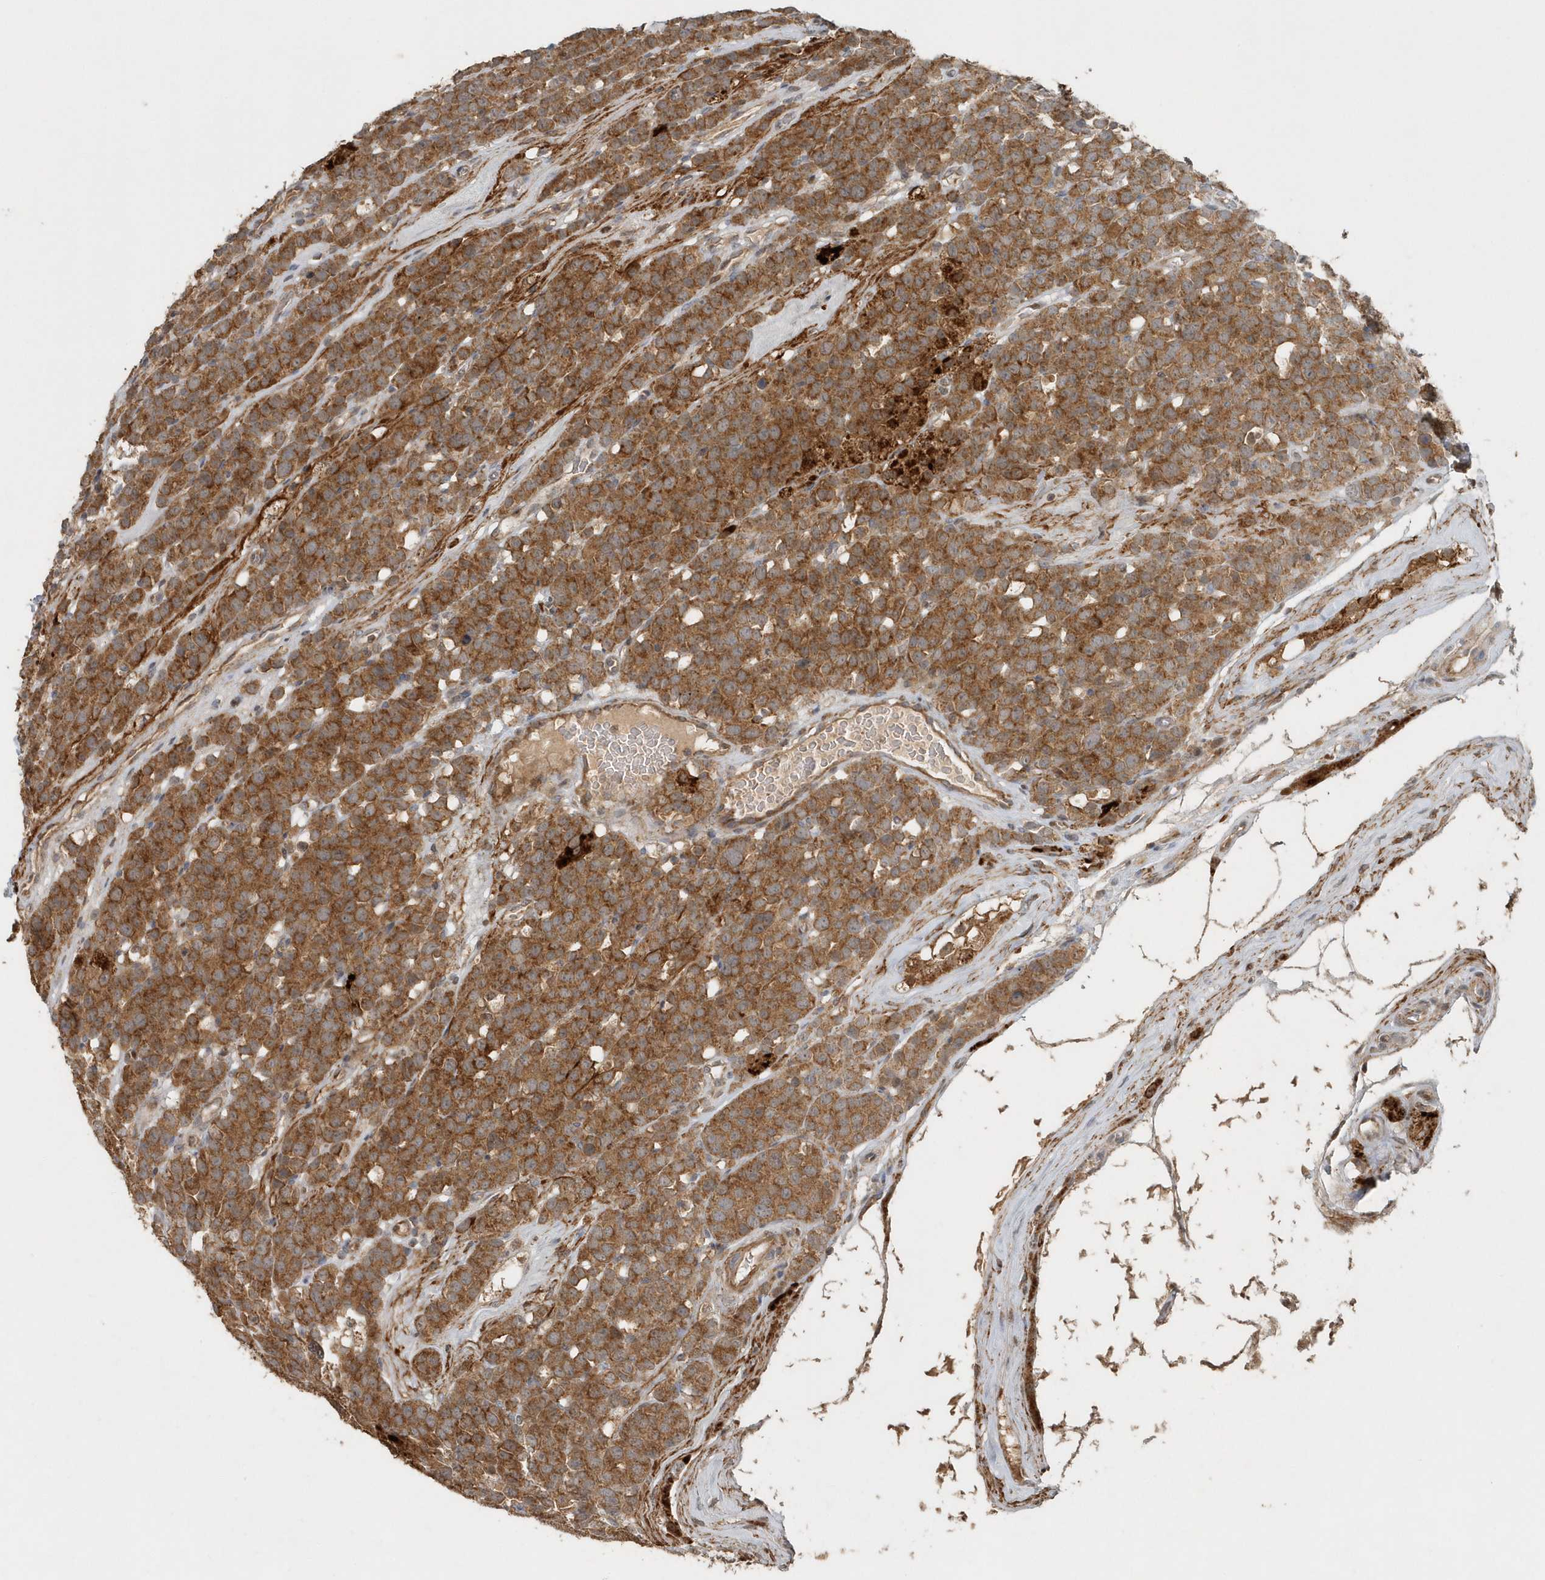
{"staining": {"intensity": "strong", "quantity": ">75%", "location": "cytoplasmic/membranous"}, "tissue": "testis cancer", "cell_type": "Tumor cells", "image_type": "cancer", "snomed": [{"axis": "morphology", "description": "Seminoma, NOS"}, {"axis": "topography", "description": "Testis"}], "caption": "Immunohistochemical staining of testis cancer (seminoma) demonstrates strong cytoplasmic/membranous protein expression in approximately >75% of tumor cells.", "gene": "MMUT", "patient": {"sex": "male", "age": 71}}